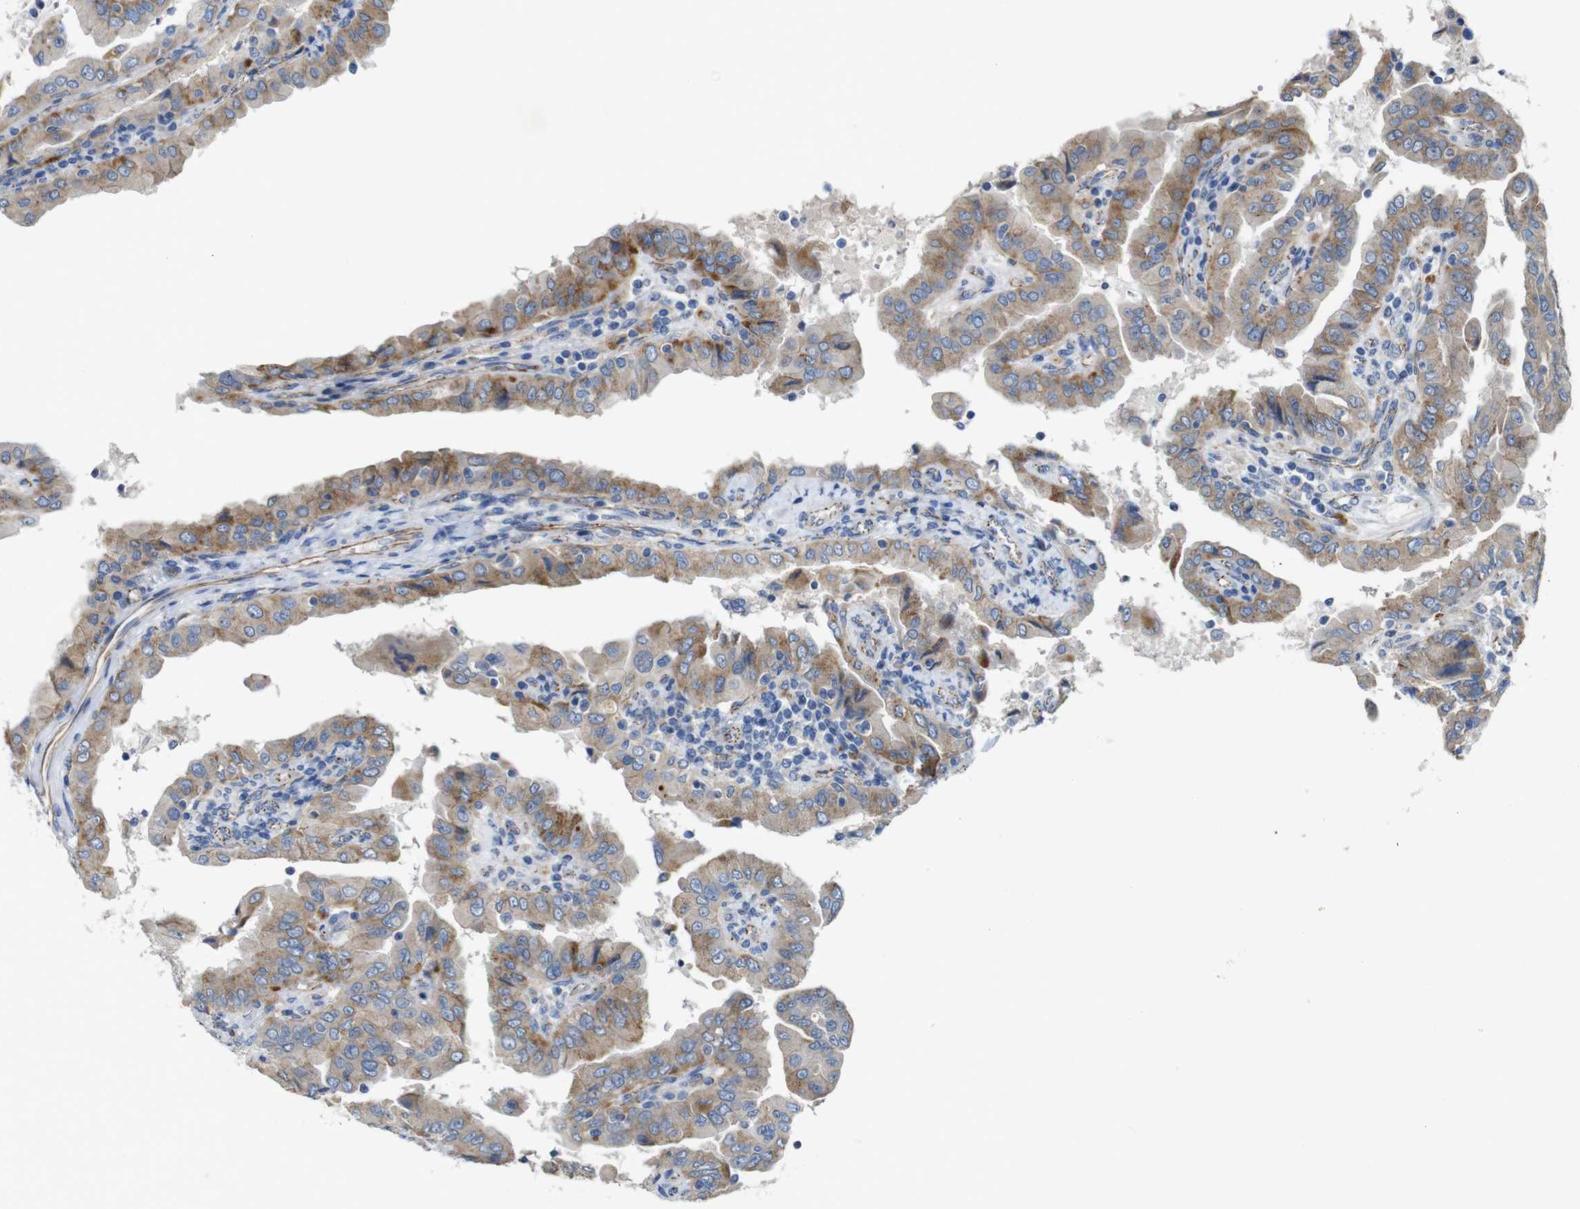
{"staining": {"intensity": "moderate", "quantity": "25%-75%", "location": "cytoplasmic/membranous"}, "tissue": "thyroid cancer", "cell_type": "Tumor cells", "image_type": "cancer", "snomed": [{"axis": "morphology", "description": "Papillary adenocarcinoma, NOS"}, {"axis": "topography", "description": "Thyroid gland"}], "caption": "High-power microscopy captured an IHC micrograph of thyroid cancer, revealing moderate cytoplasmic/membranous positivity in about 25%-75% of tumor cells. (DAB (3,3'-diaminobenzidine) = brown stain, brightfield microscopy at high magnification).", "gene": "NHLRC3", "patient": {"sex": "male", "age": 33}}